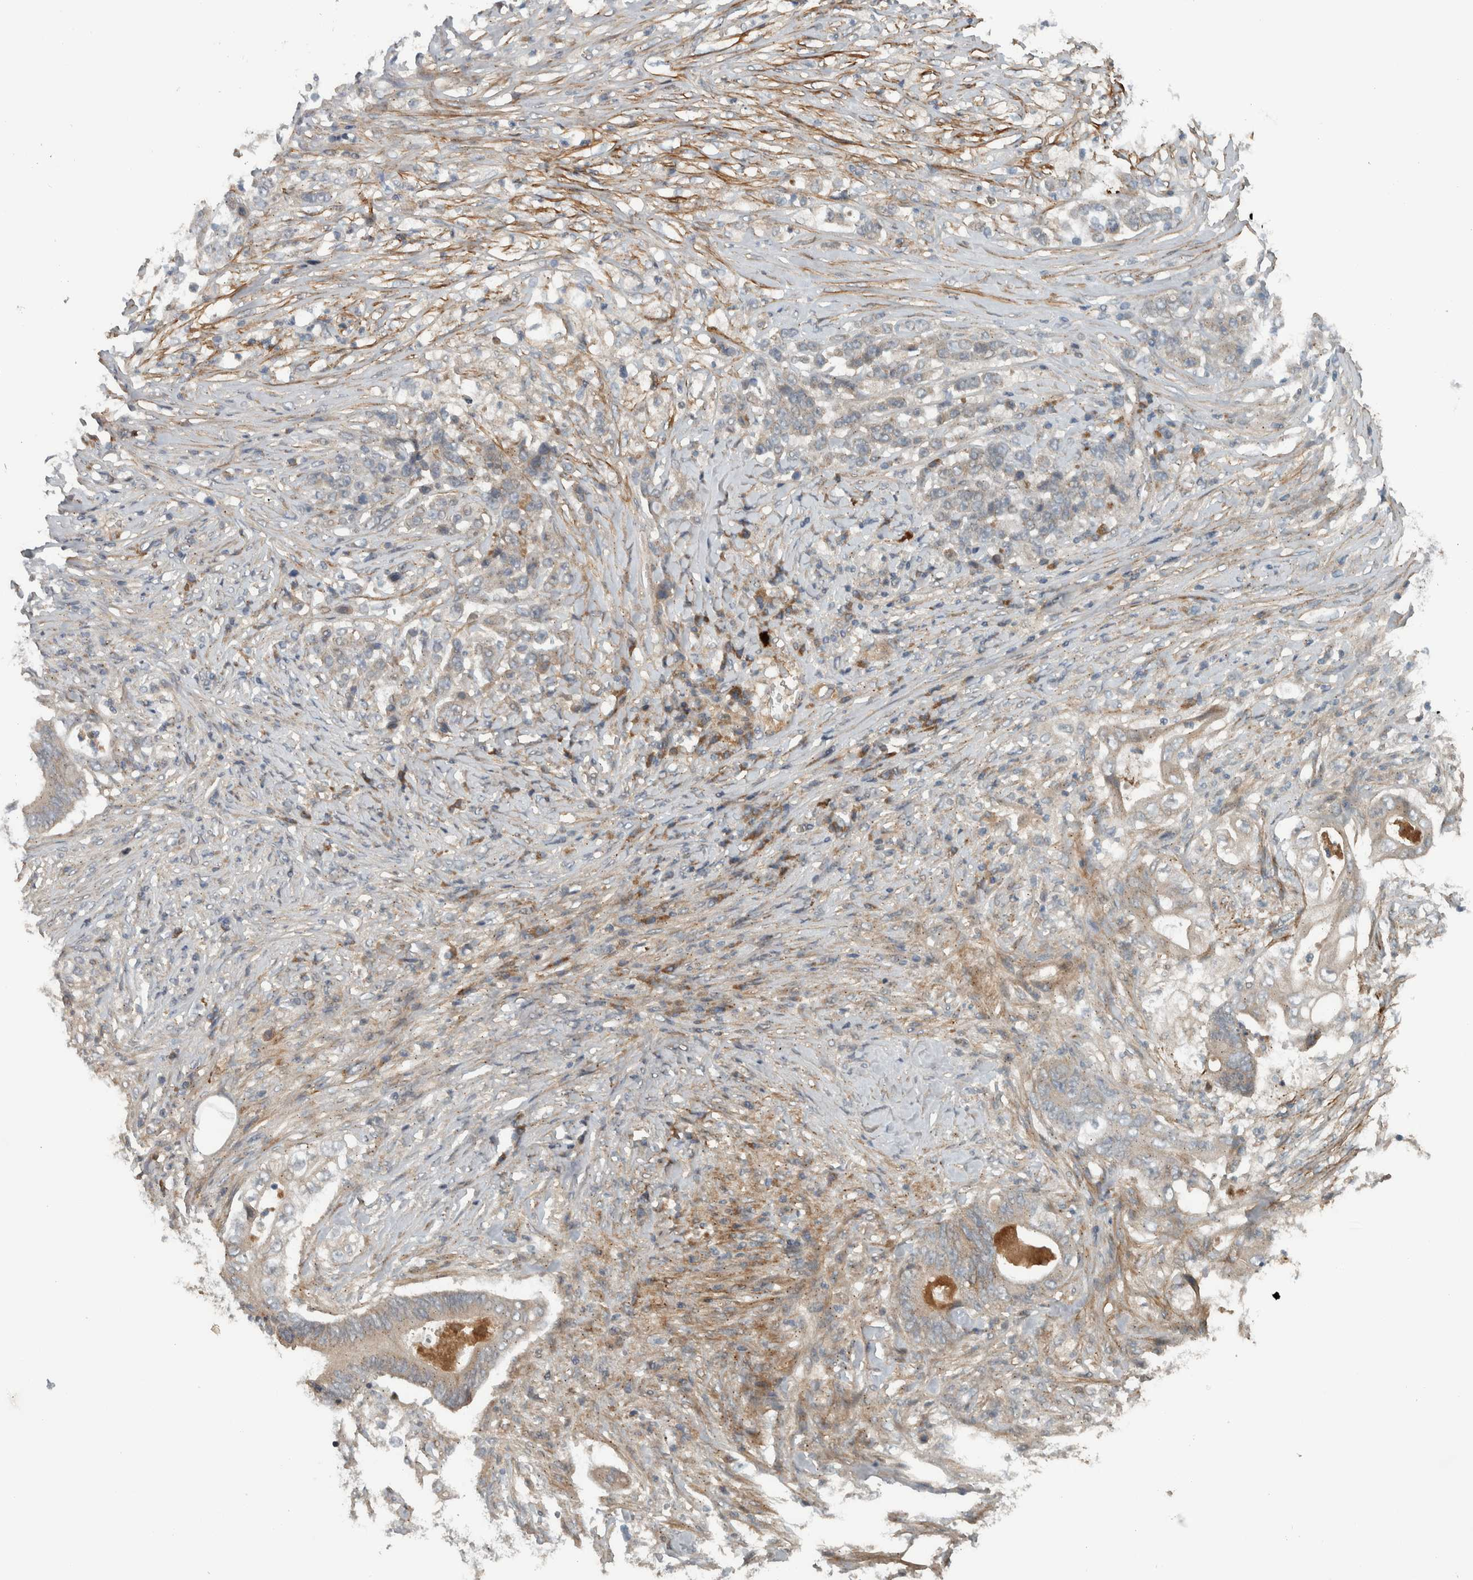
{"staining": {"intensity": "moderate", "quantity": "25%-75%", "location": "cytoplasmic/membranous"}, "tissue": "stomach cancer", "cell_type": "Tumor cells", "image_type": "cancer", "snomed": [{"axis": "morphology", "description": "Adenocarcinoma, NOS"}, {"axis": "topography", "description": "Stomach"}], "caption": "IHC (DAB) staining of human stomach adenocarcinoma displays moderate cytoplasmic/membranous protein expression in approximately 25%-75% of tumor cells. (DAB (3,3'-diaminobenzidine) IHC, brown staining for protein, blue staining for nuclei).", "gene": "LBHD1", "patient": {"sex": "female", "age": 73}}